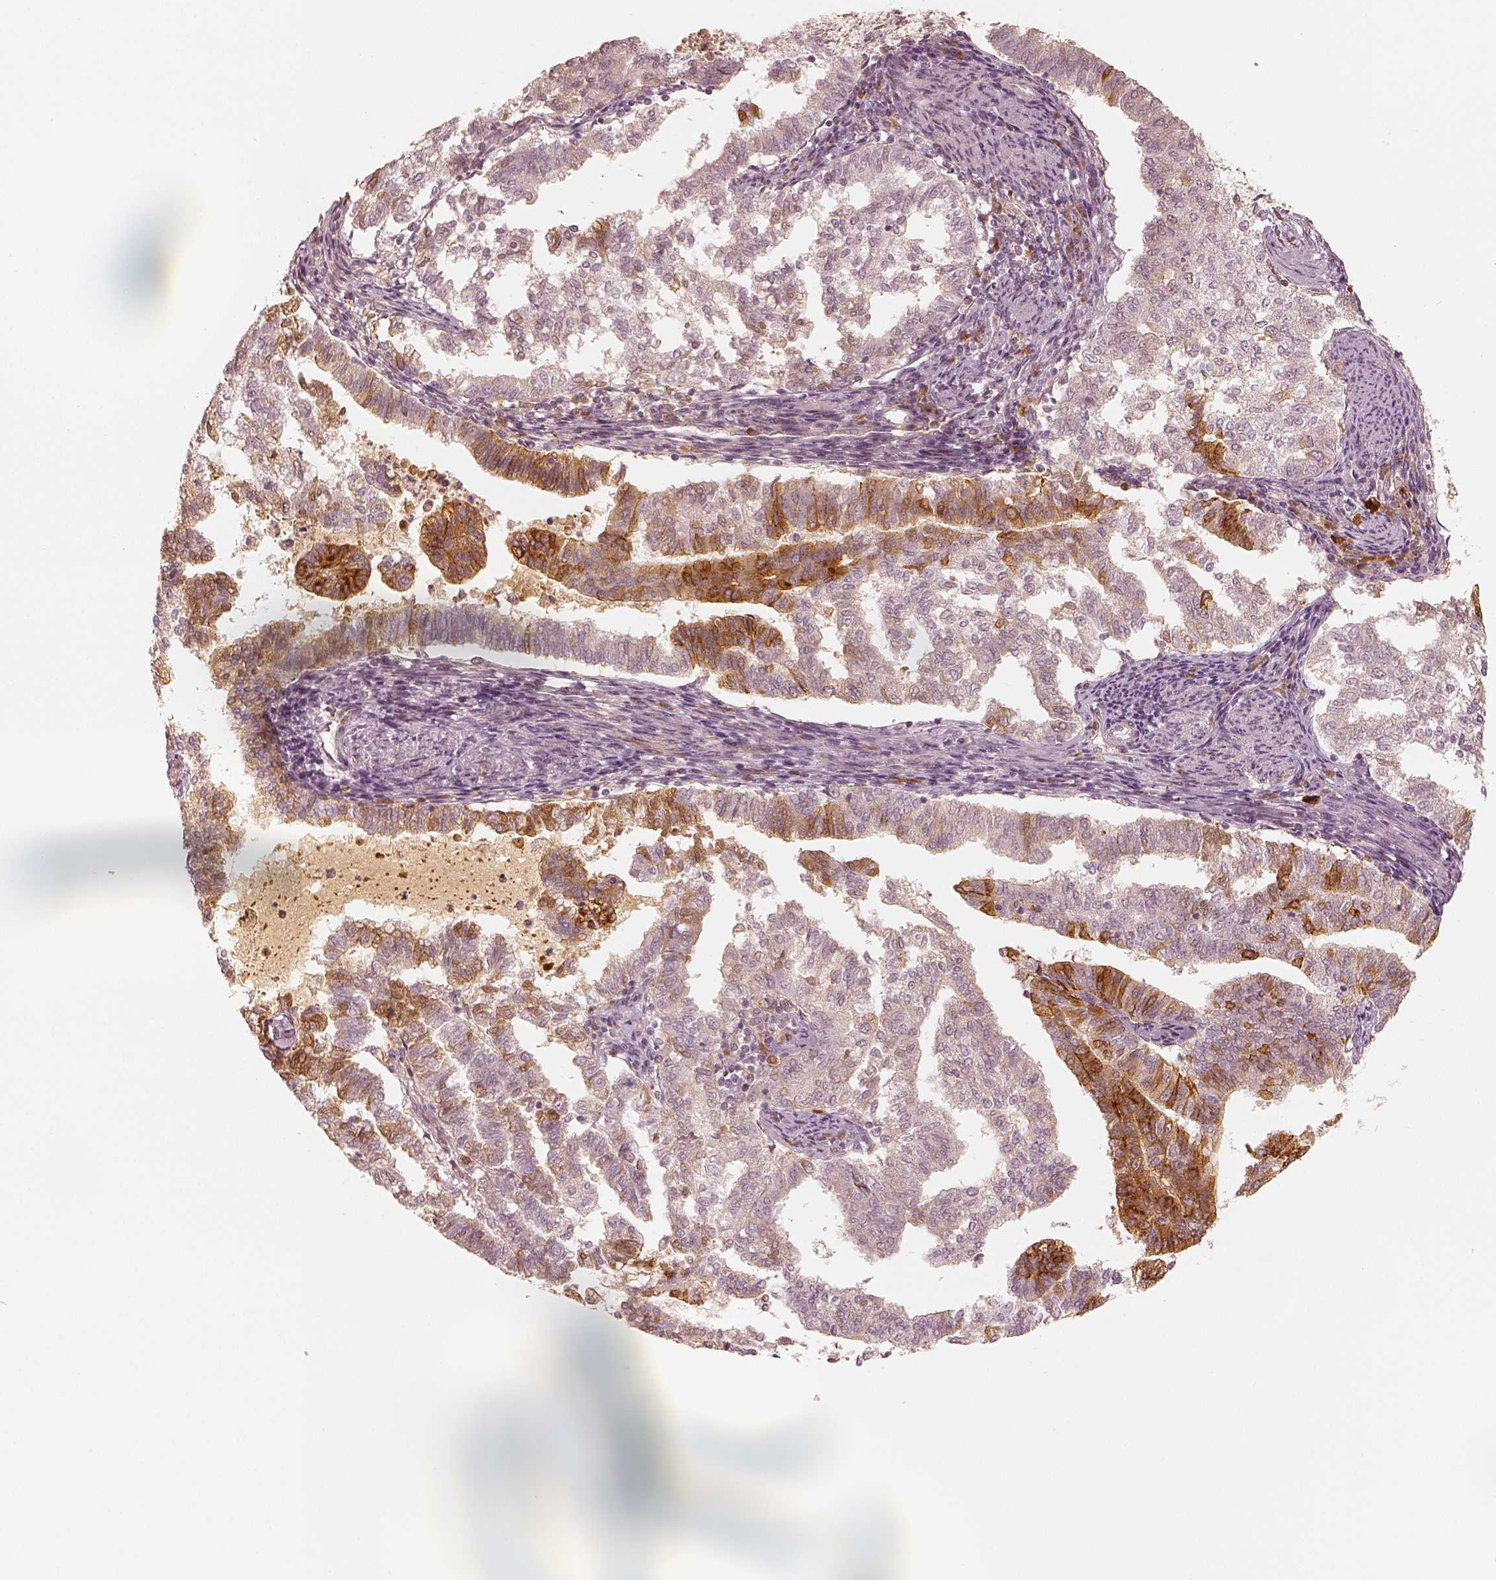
{"staining": {"intensity": "strong", "quantity": "<25%", "location": "cytoplasmic/membranous"}, "tissue": "endometrial cancer", "cell_type": "Tumor cells", "image_type": "cancer", "snomed": [{"axis": "morphology", "description": "Adenocarcinoma, NOS"}, {"axis": "topography", "description": "Endometrium"}], "caption": "Endometrial cancer tissue reveals strong cytoplasmic/membranous staining in about <25% of tumor cells", "gene": "GORASP2", "patient": {"sex": "female", "age": 79}}